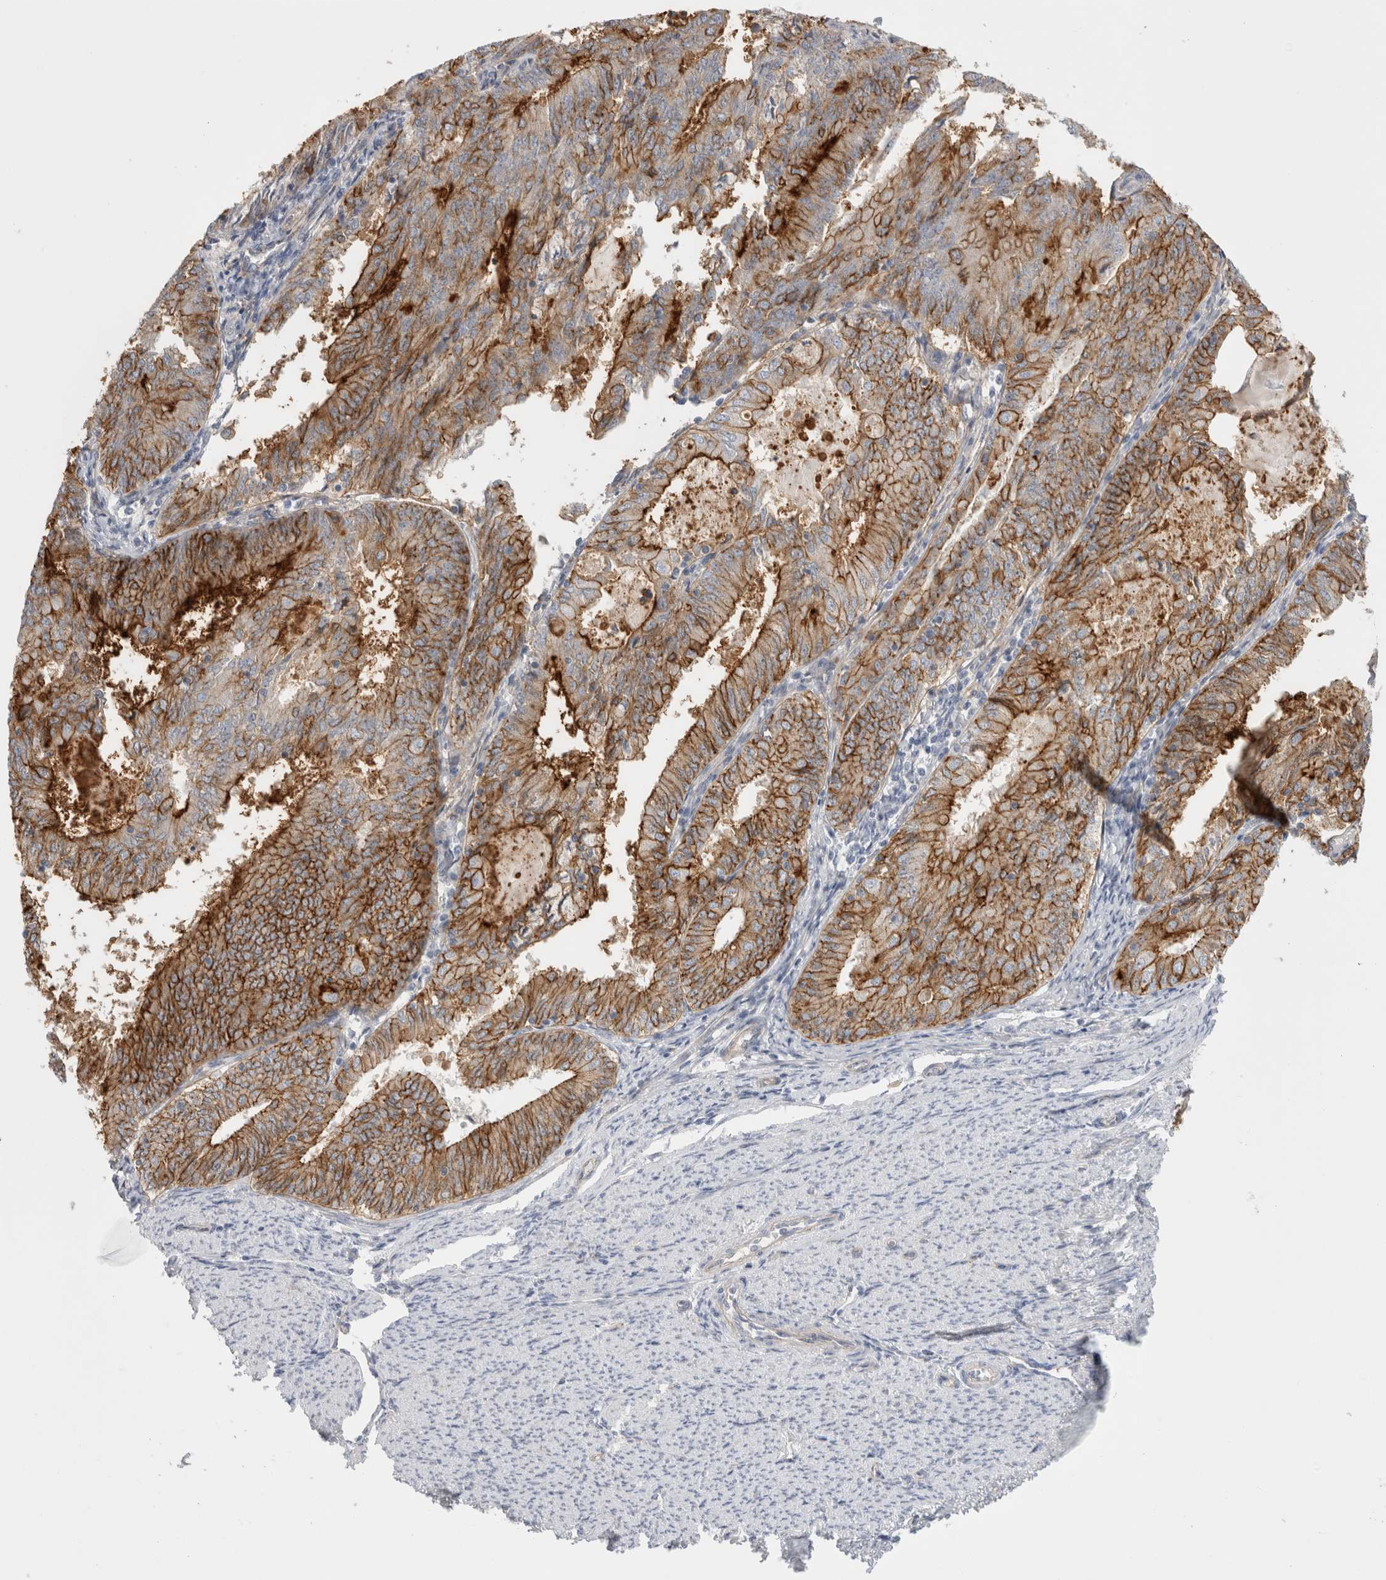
{"staining": {"intensity": "moderate", "quantity": ">75%", "location": "cytoplasmic/membranous"}, "tissue": "endometrial cancer", "cell_type": "Tumor cells", "image_type": "cancer", "snomed": [{"axis": "morphology", "description": "Adenocarcinoma, NOS"}, {"axis": "topography", "description": "Endometrium"}], "caption": "This micrograph shows immunohistochemistry staining of human adenocarcinoma (endometrial), with medium moderate cytoplasmic/membranous positivity in about >75% of tumor cells.", "gene": "VANGL1", "patient": {"sex": "female", "age": 57}}